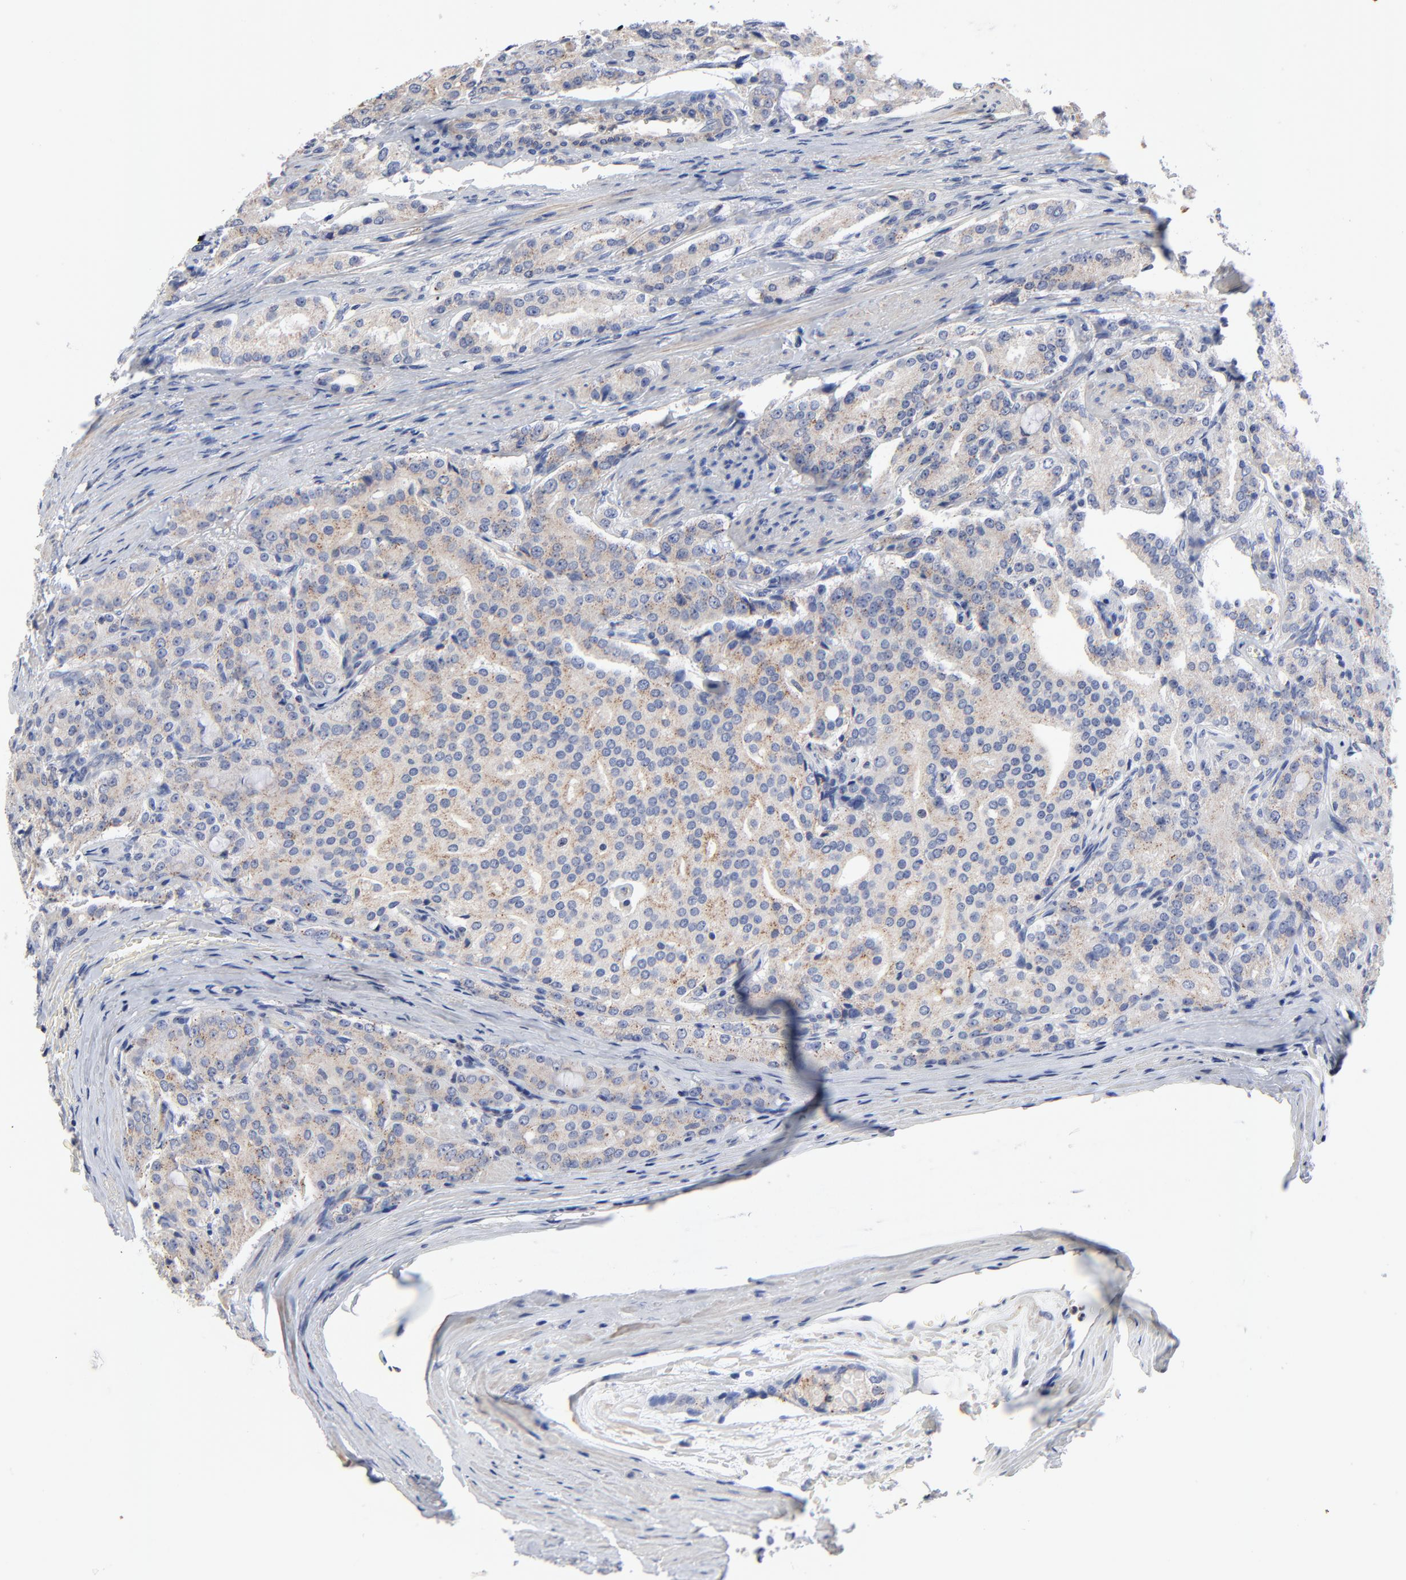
{"staining": {"intensity": "moderate", "quantity": ">75%", "location": "cytoplasmic/membranous"}, "tissue": "prostate cancer", "cell_type": "Tumor cells", "image_type": "cancer", "snomed": [{"axis": "morphology", "description": "Adenocarcinoma, Medium grade"}, {"axis": "topography", "description": "Prostate"}], "caption": "Human prostate medium-grade adenocarcinoma stained with a brown dye reveals moderate cytoplasmic/membranous positive staining in approximately >75% of tumor cells.", "gene": "AADAC", "patient": {"sex": "male", "age": 72}}